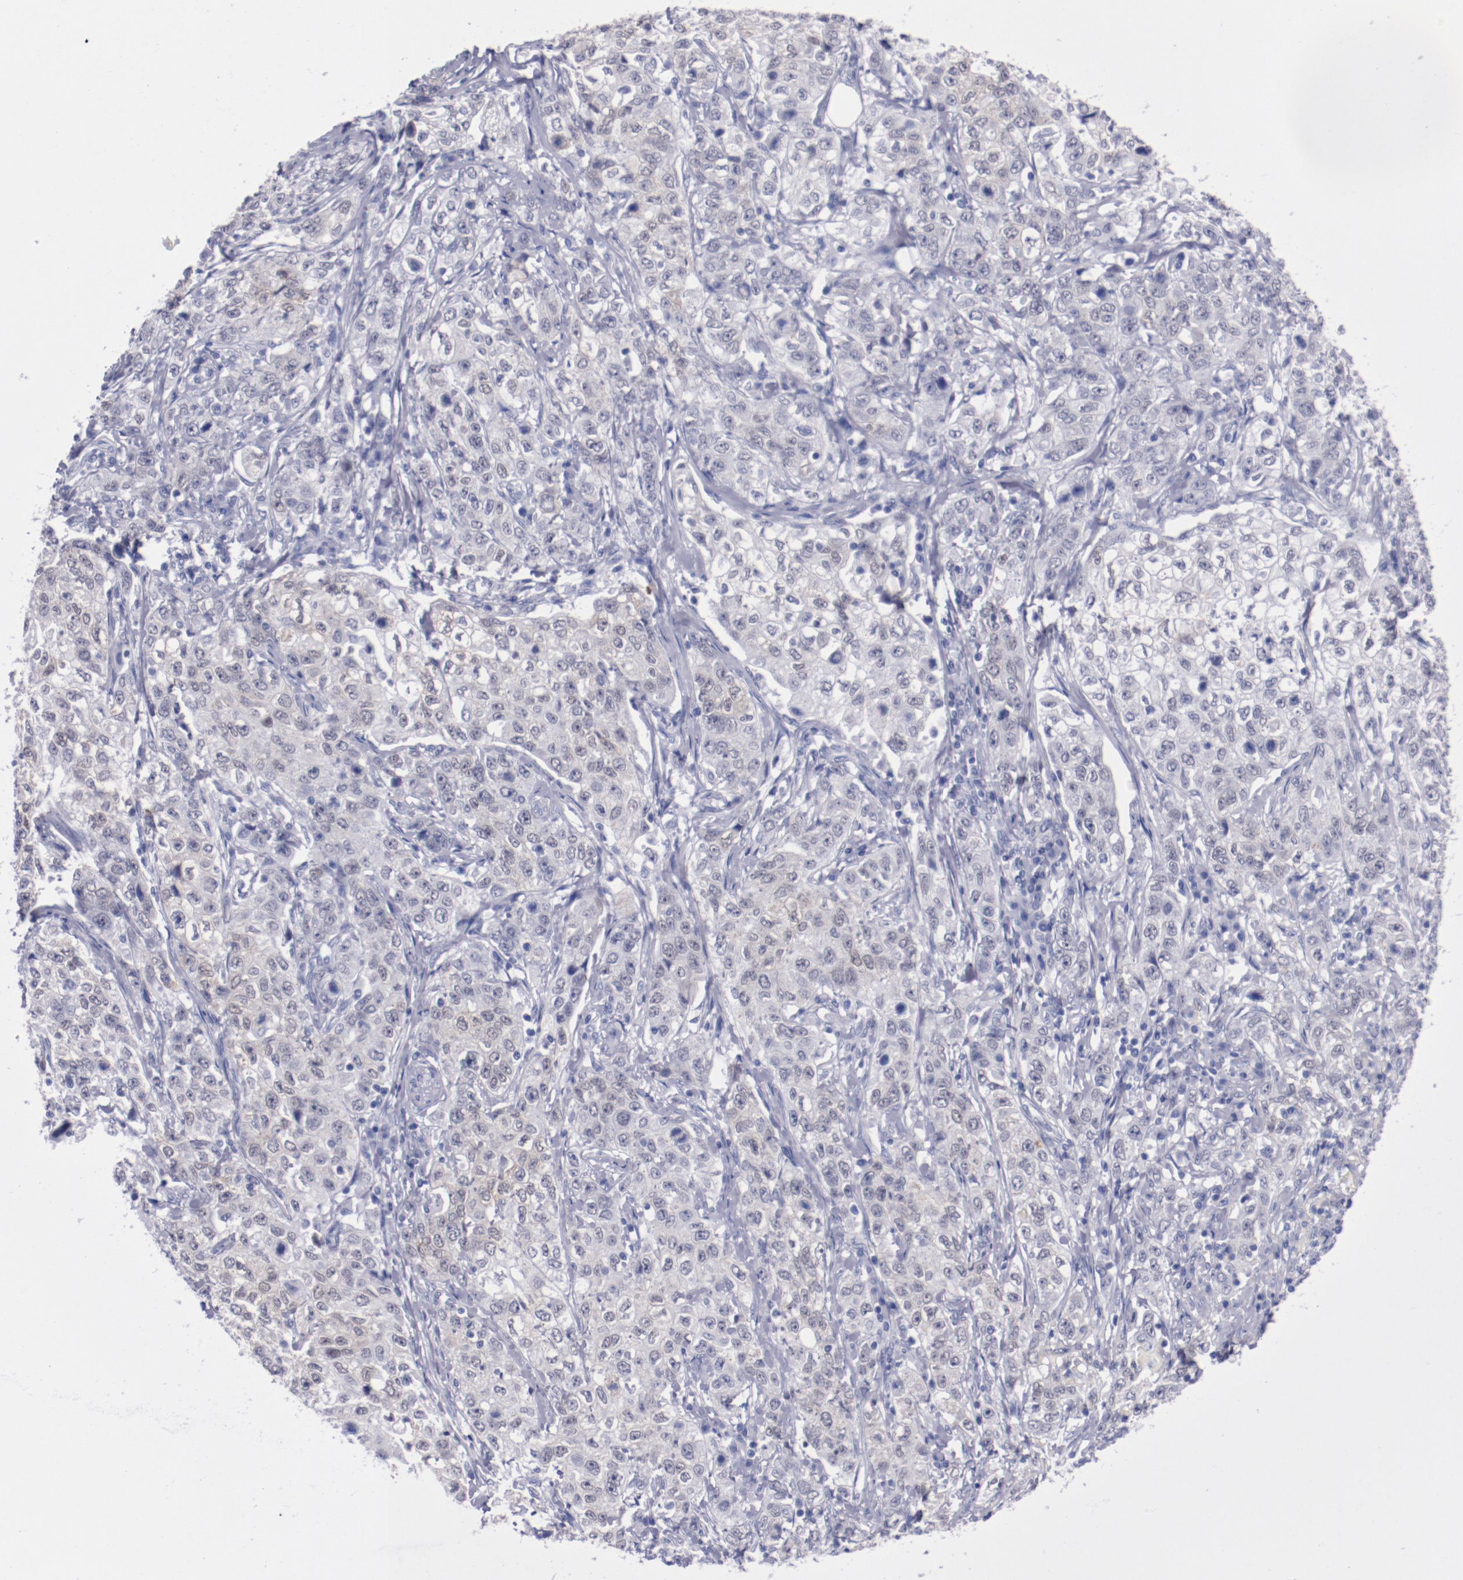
{"staining": {"intensity": "weak", "quantity": "25%-75%", "location": "cytoplasmic/membranous"}, "tissue": "stomach cancer", "cell_type": "Tumor cells", "image_type": "cancer", "snomed": [{"axis": "morphology", "description": "Adenocarcinoma, NOS"}, {"axis": "topography", "description": "Stomach"}], "caption": "Protein analysis of stomach cancer tissue demonstrates weak cytoplasmic/membranous staining in about 25%-75% of tumor cells. Nuclei are stained in blue.", "gene": "HNF1B", "patient": {"sex": "male", "age": 48}}